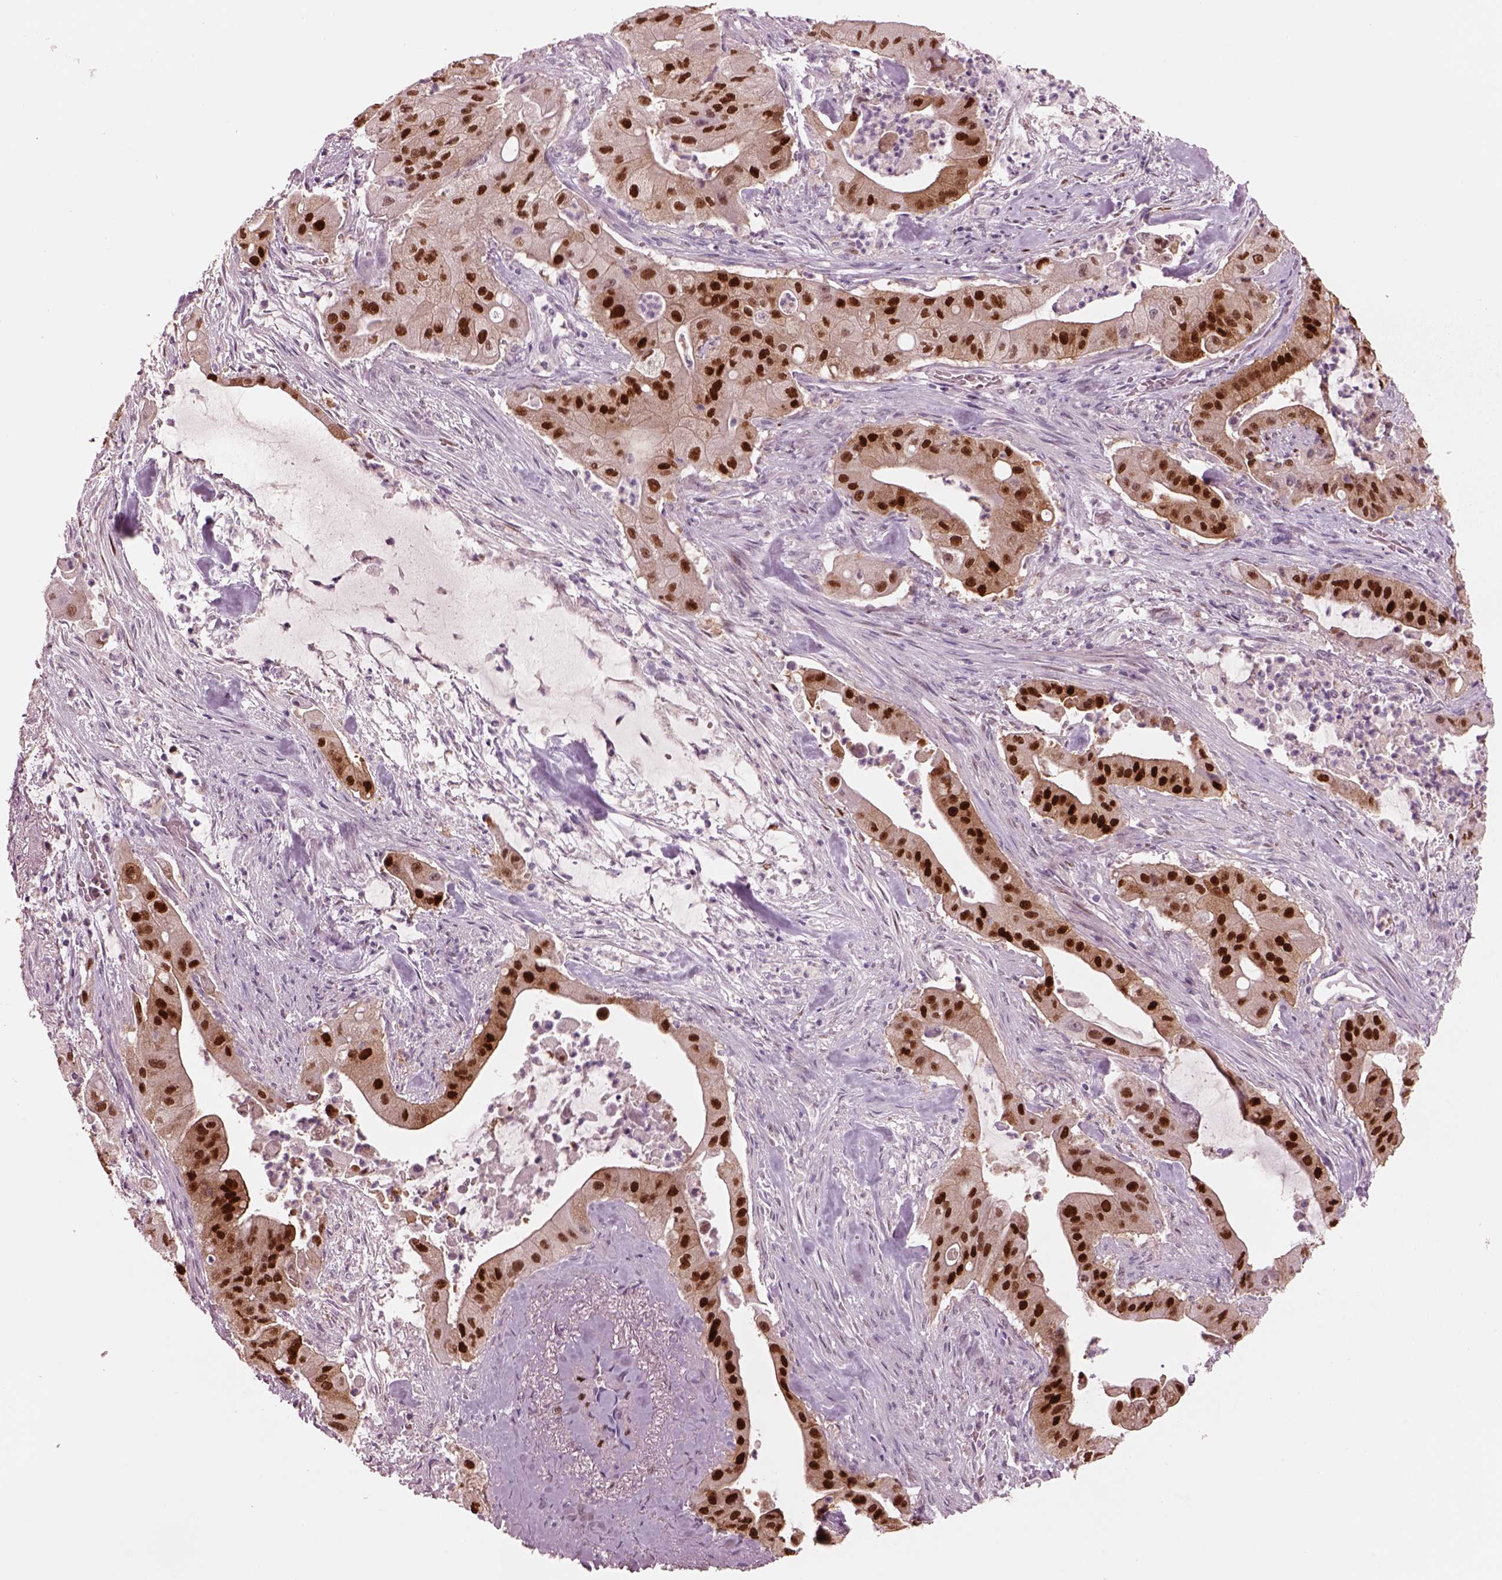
{"staining": {"intensity": "strong", "quantity": ">75%", "location": "nuclear"}, "tissue": "pancreatic cancer", "cell_type": "Tumor cells", "image_type": "cancer", "snomed": [{"axis": "morphology", "description": "Normal tissue, NOS"}, {"axis": "morphology", "description": "Inflammation, NOS"}, {"axis": "morphology", "description": "Adenocarcinoma, NOS"}, {"axis": "topography", "description": "Pancreas"}], "caption": "Protein staining shows strong nuclear positivity in approximately >75% of tumor cells in adenocarcinoma (pancreatic).", "gene": "SOX9", "patient": {"sex": "male", "age": 57}}